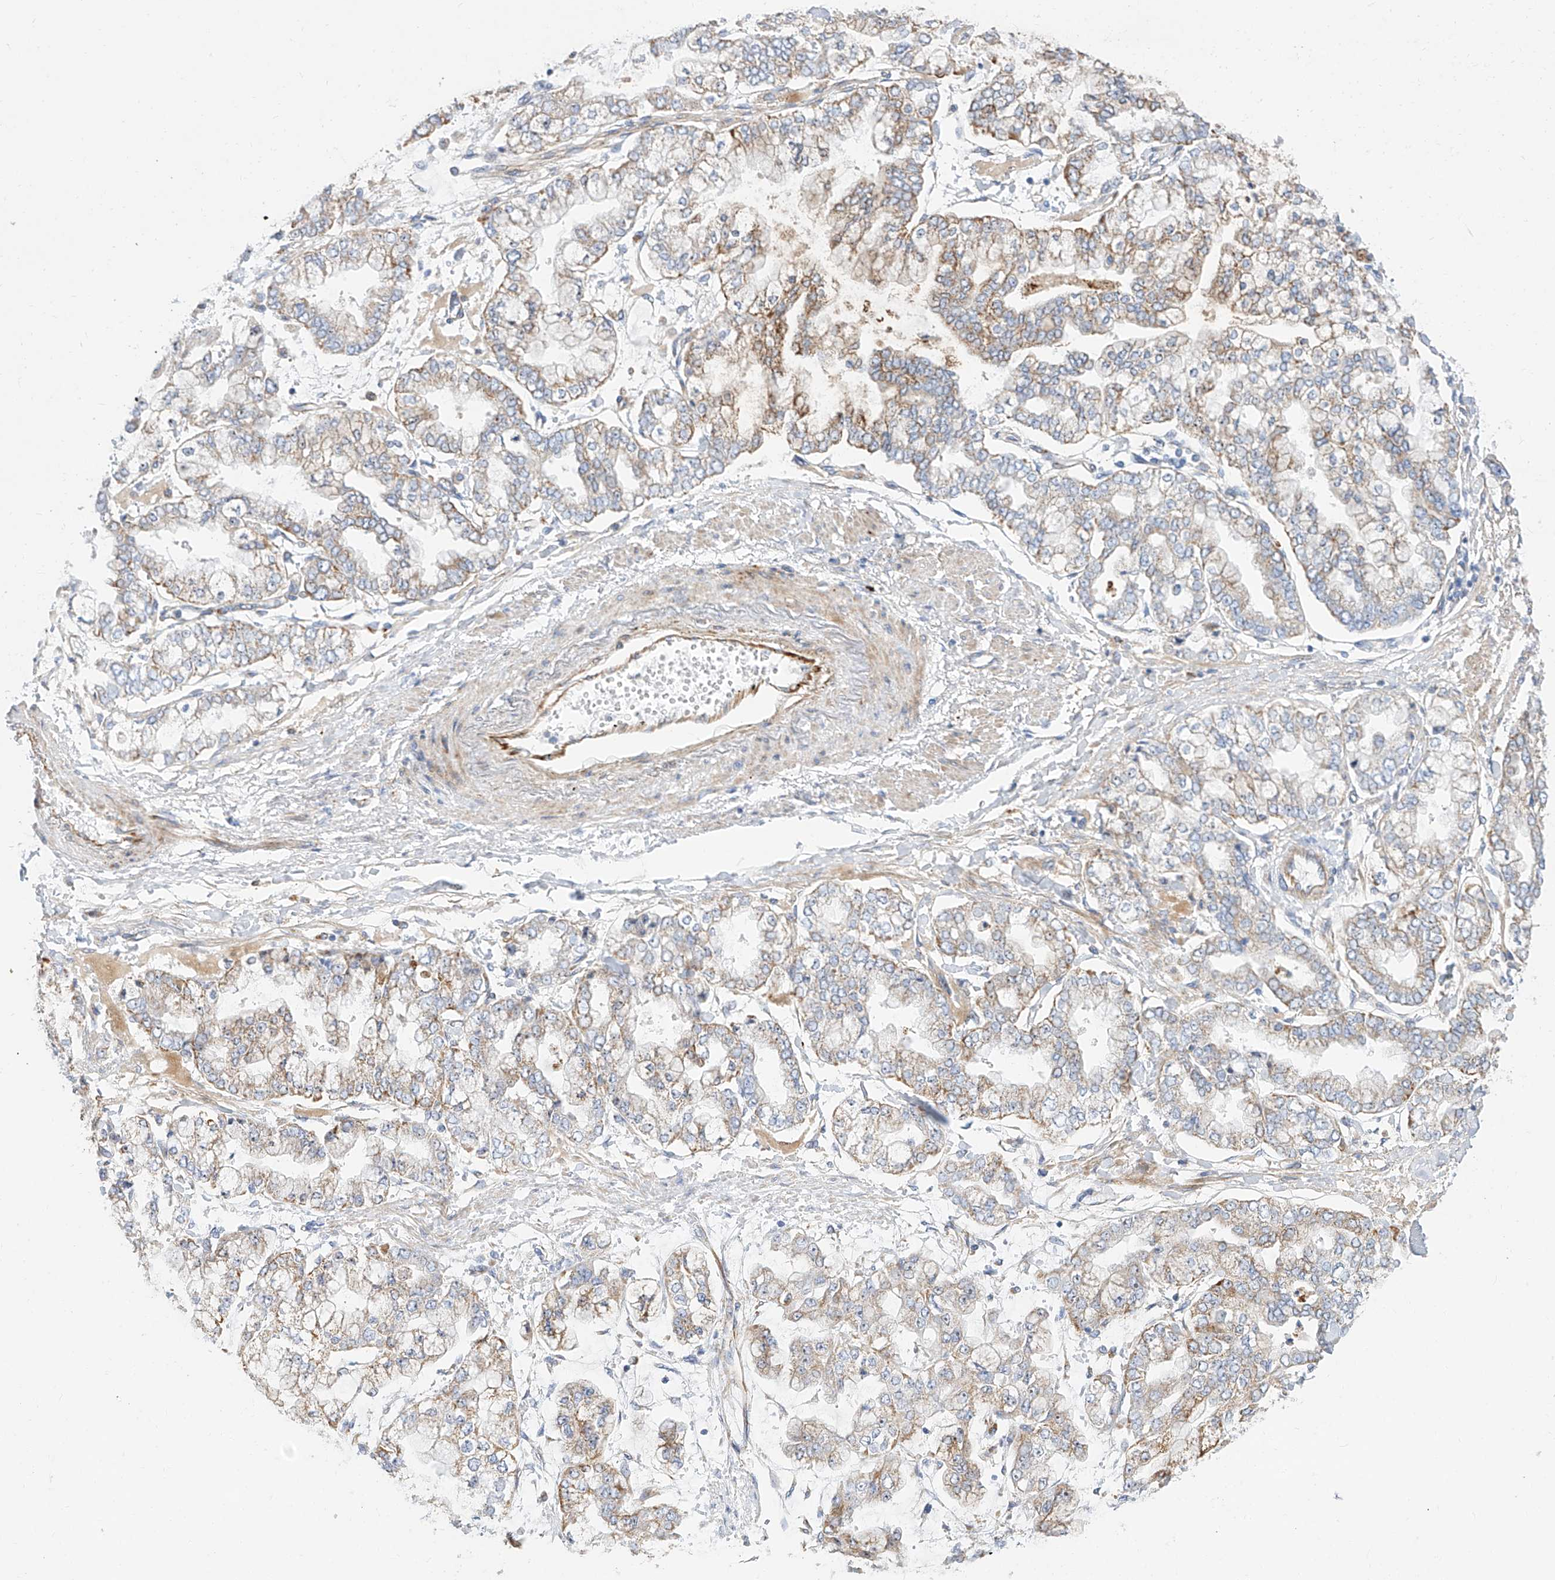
{"staining": {"intensity": "moderate", "quantity": "25%-75%", "location": "cytoplasmic/membranous"}, "tissue": "stomach cancer", "cell_type": "Tumor cells", "image_type": "cancer", "snomed": [{"axis": "morphology", "description": "Normal tissue, NOS"}, {"axis": "morphology", "description": "Adenocarcinoma, NOS"}, {"axis": "topography", "description": "Stomach, upper"}, {"axis": "topography", "description": "Stomach"}], "caption": "This micrograph displays immunohistochemistry staining of human stomach adenocarcinoma, with medium moderate cytoplasmic/membranous positivity in about 25%-75% of tumor cells.", "gene": "CST9", "patient": {"sex": "male", "age": 76}}